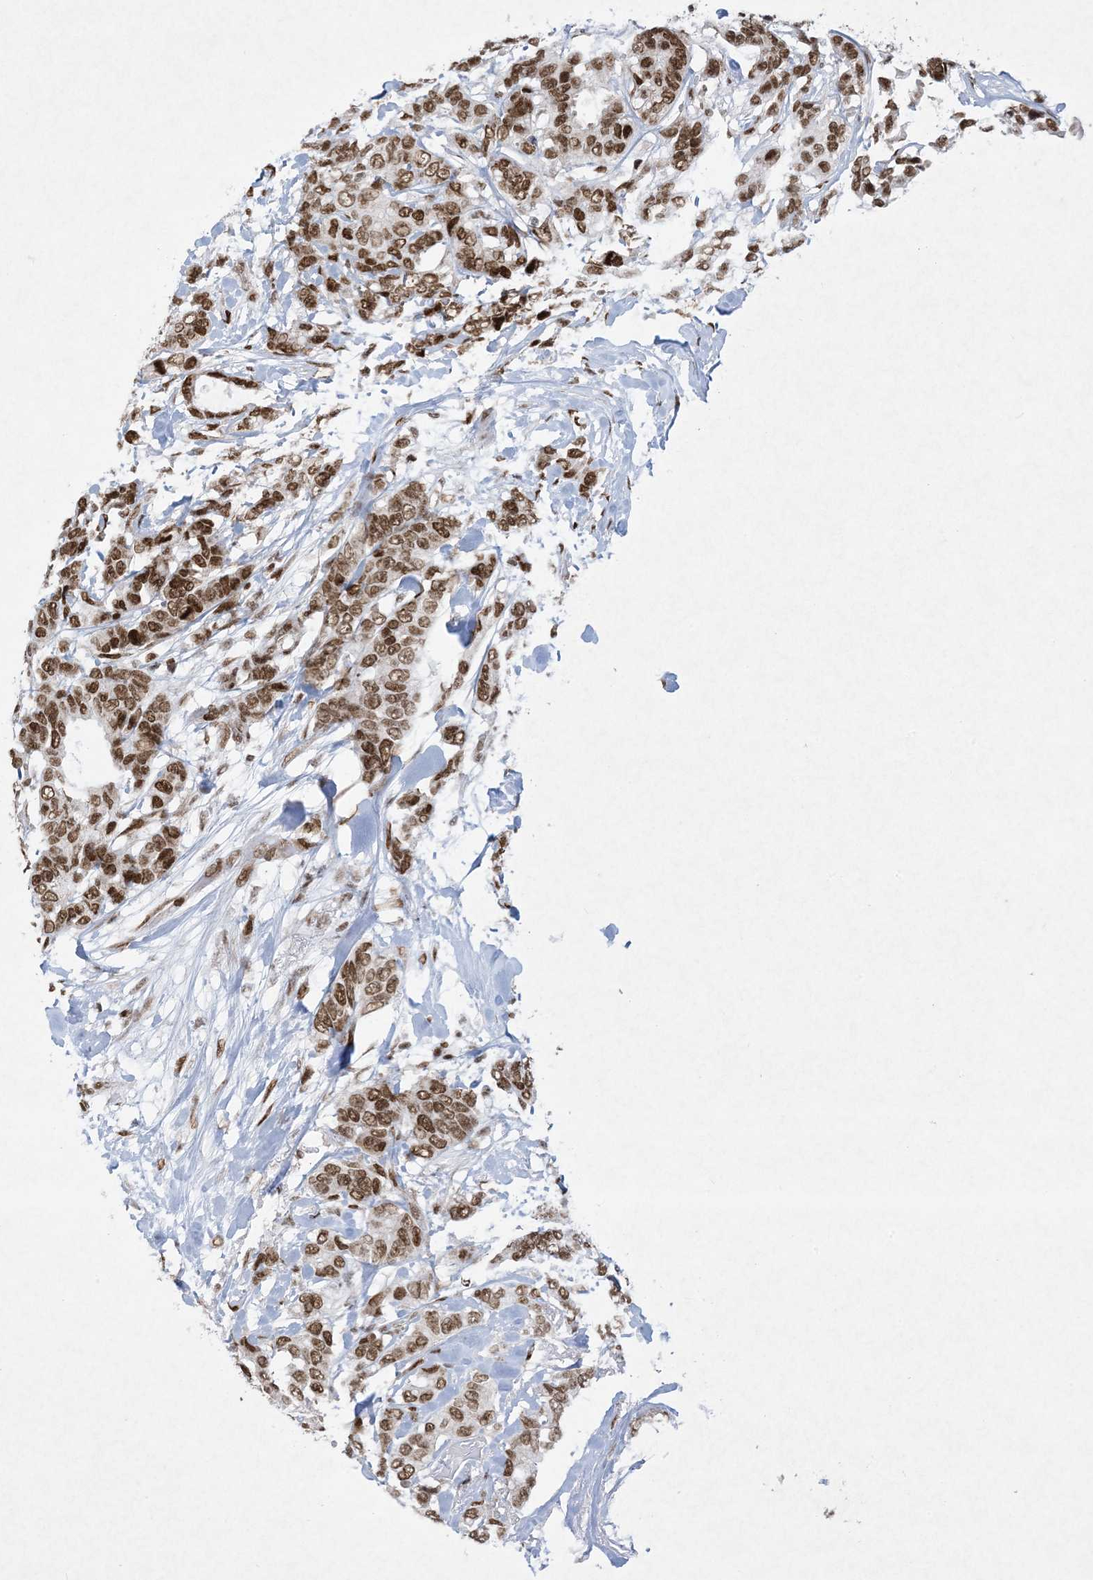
{"staining": {"intensity": "strong", "quantity": ">75%", "location": "nuclear"}, "tissue": "breast cancer", "cell_type": "Tumor cells", "image_type": "cancer", "snomed": [{"axis": "morphology", "description": "Duct carcinoma"}, {"axis": "topography", "description": "Breast"}], "caption": "Human breast cancer (intraductal carcinoma) stained for a protein (brown) displays strong nuclear positive expression in approximately >75% of tumor cells.", "gene": "PKNOX2", "patient": {"sex": "female", "age": 87}}